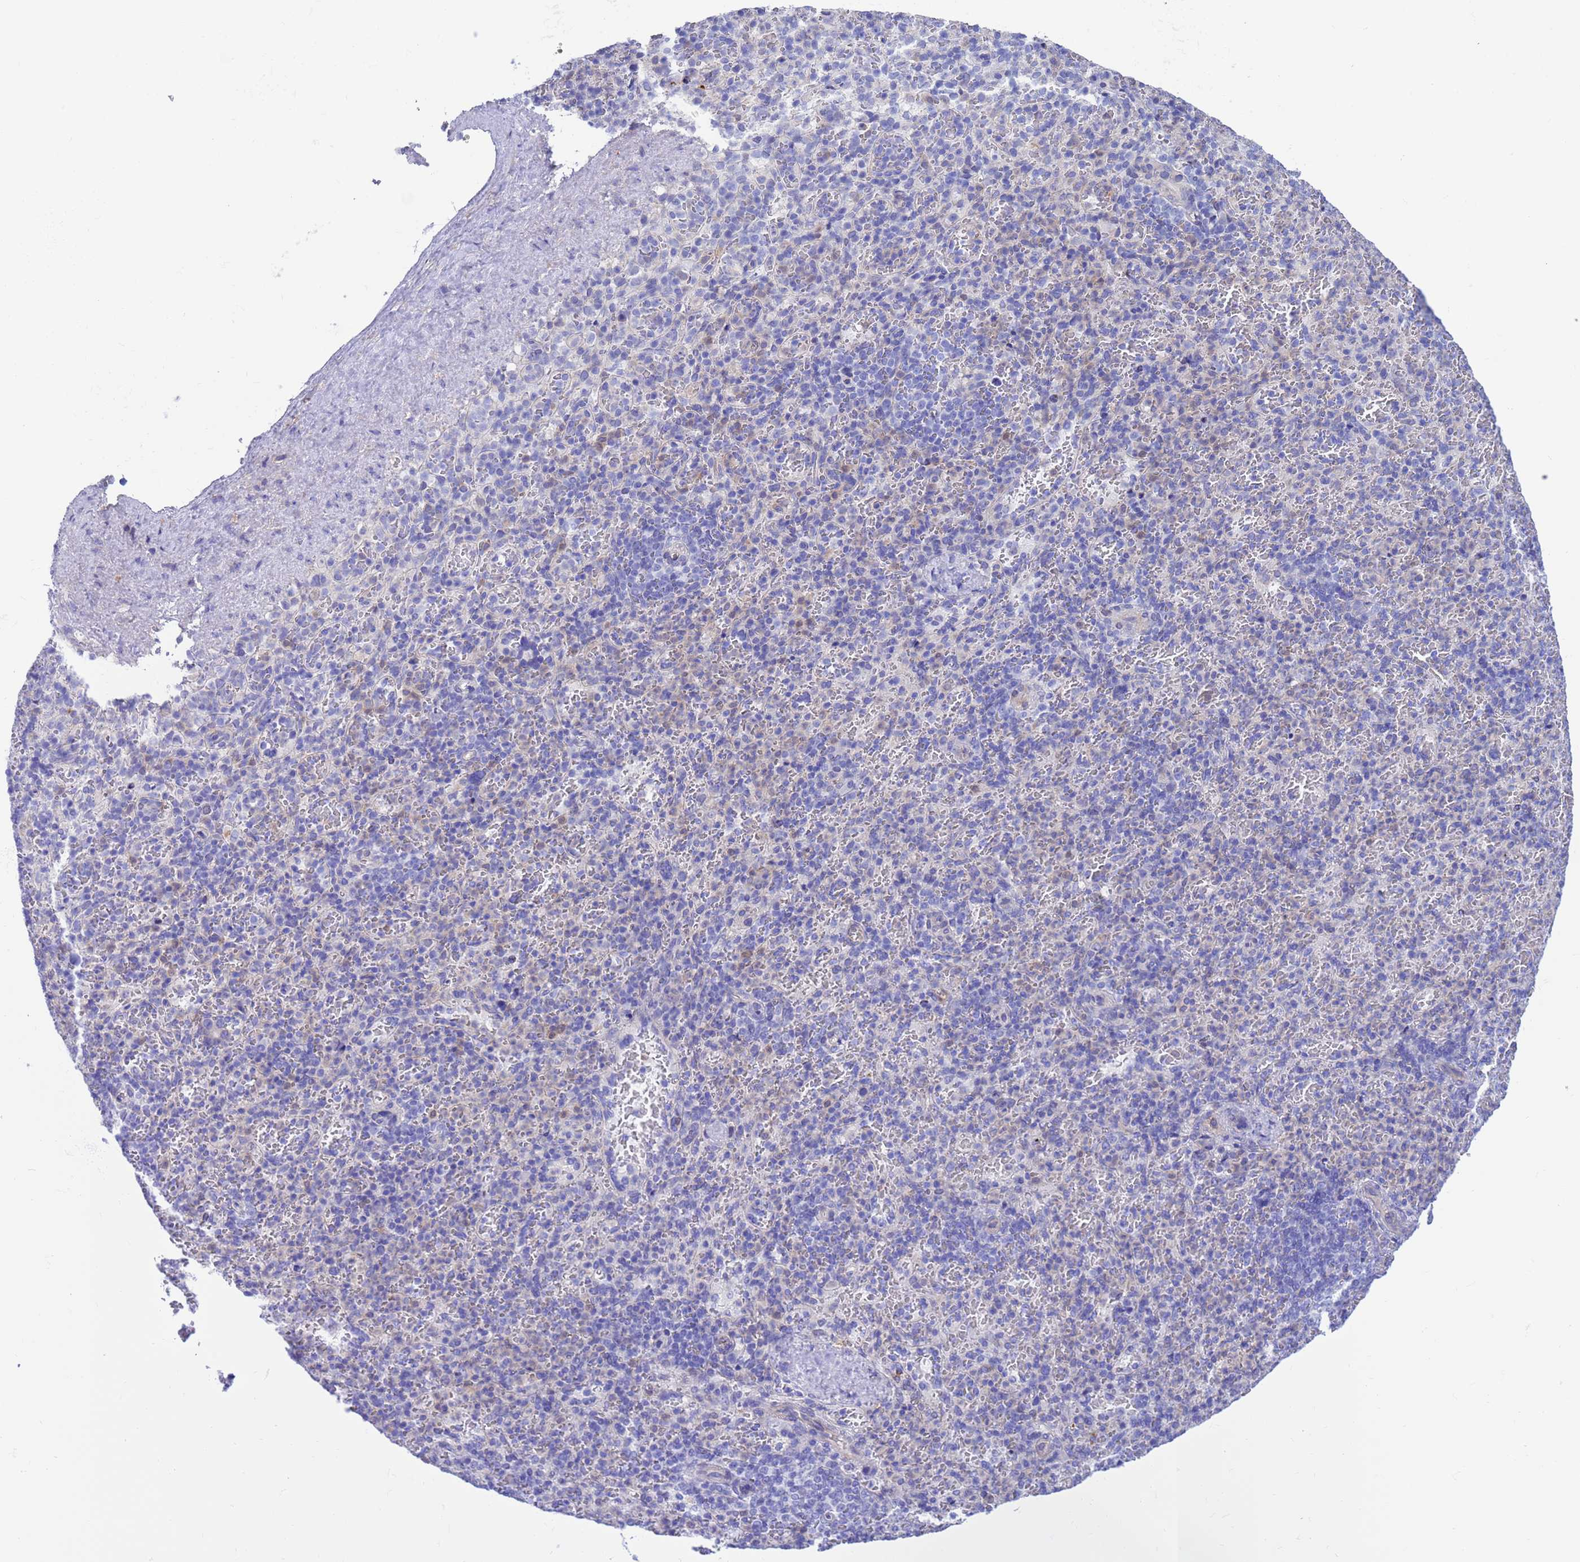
{"staining": {"intensity": "negative", "quantity": "none", "location": "none"}, "tissue": "spleen", "cell_type": "Cells in red pulp", "image_type": "normal", "snomed": [{"axis": "morphology", "description": "Normal tissue, NOS"}, {"axis": "topography", "description": "Spleen"}], "caption": "The IHC image has no significant positivity in cells in red pulp of spleen. The staining is performed using DAB brown chromogen with nuclei counter-stained in using hematoxylin.", "gene": "C6orf47", "patient": {"sex": "female", "age": 74}}